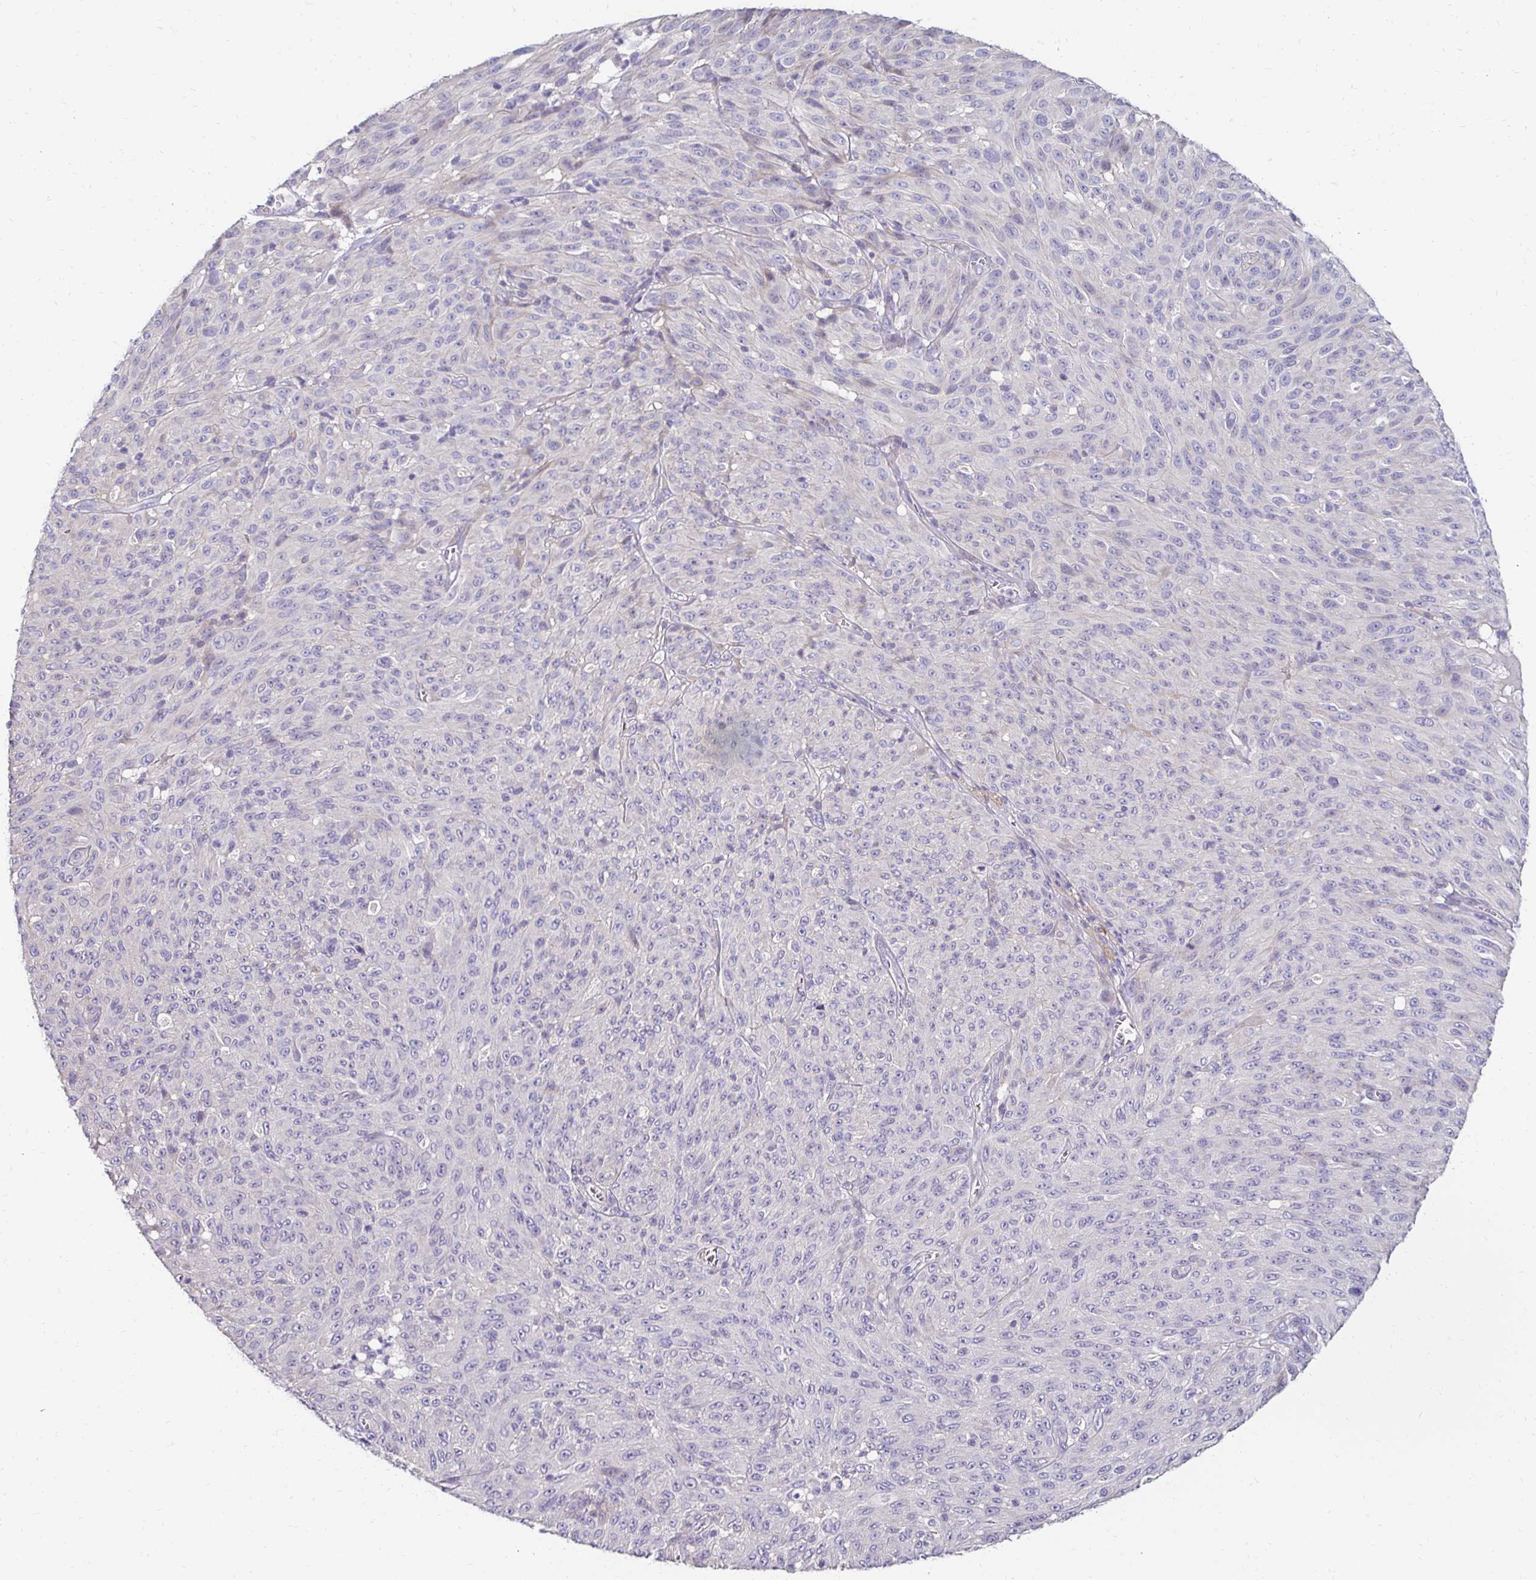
{"staining": {"intensity": "negative", "quantity": "none", "location": "none"}, "tissue": "melanoma", "cell_type": "Tumor cells", "image_type": "cancer", "snomed": [{"axis": "morphology", "description": "Malignant melanoma, NOS"}, {"axis": "topography", "description": "Skin"}], "caption": "An immunohistochemistry (IHC) histopathology image of malignant melanoma is shown. There is no staining in tumor cells of malignant melanoma.", "gene": "AKAP6", "patient": {"sex": "male", "age": 85}}